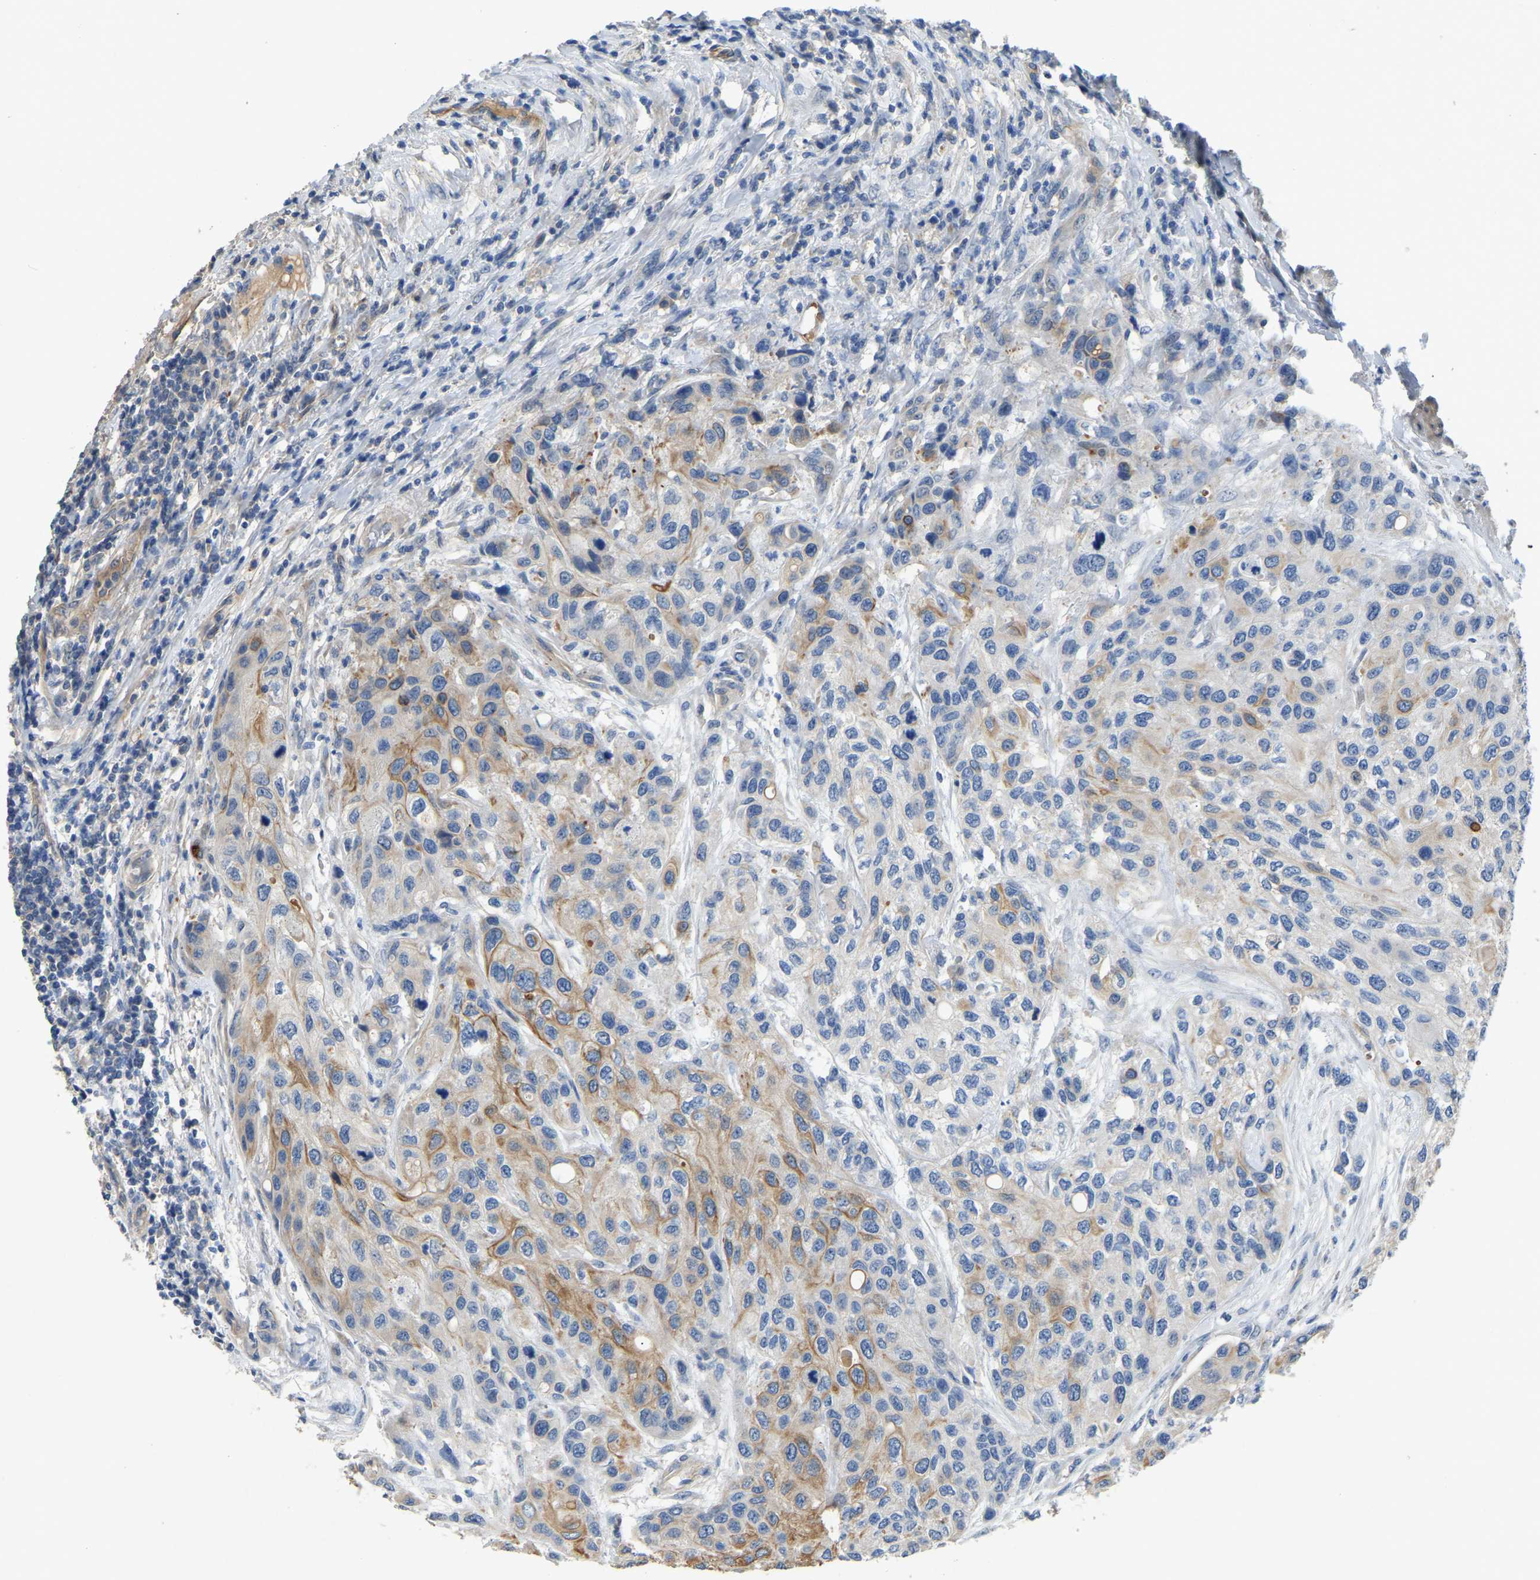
{"staining": {"intensity": "moderate", "quantity": "<25%", "location": "cytoplasmic/membranous"}, "tissue": "urothelial cancer", "cell_type": "Tumor cells", "image_type": "cancer", "snomed": [{"axis": "morphology", "description": "Urothelial carcinoma, High grade"}, {"axis": "topography", "description": "Urinary bladder"}], "caption": "A photomicrograph showing moderate cytoplasmic/membranous positivity in about <25% of tumor cells in urothelial carcinoma (high-grade), as visualized by brown immunohistochemical staining.", "gene": "HIGD2B", "patient": {"sex": "female", "age": 56}}